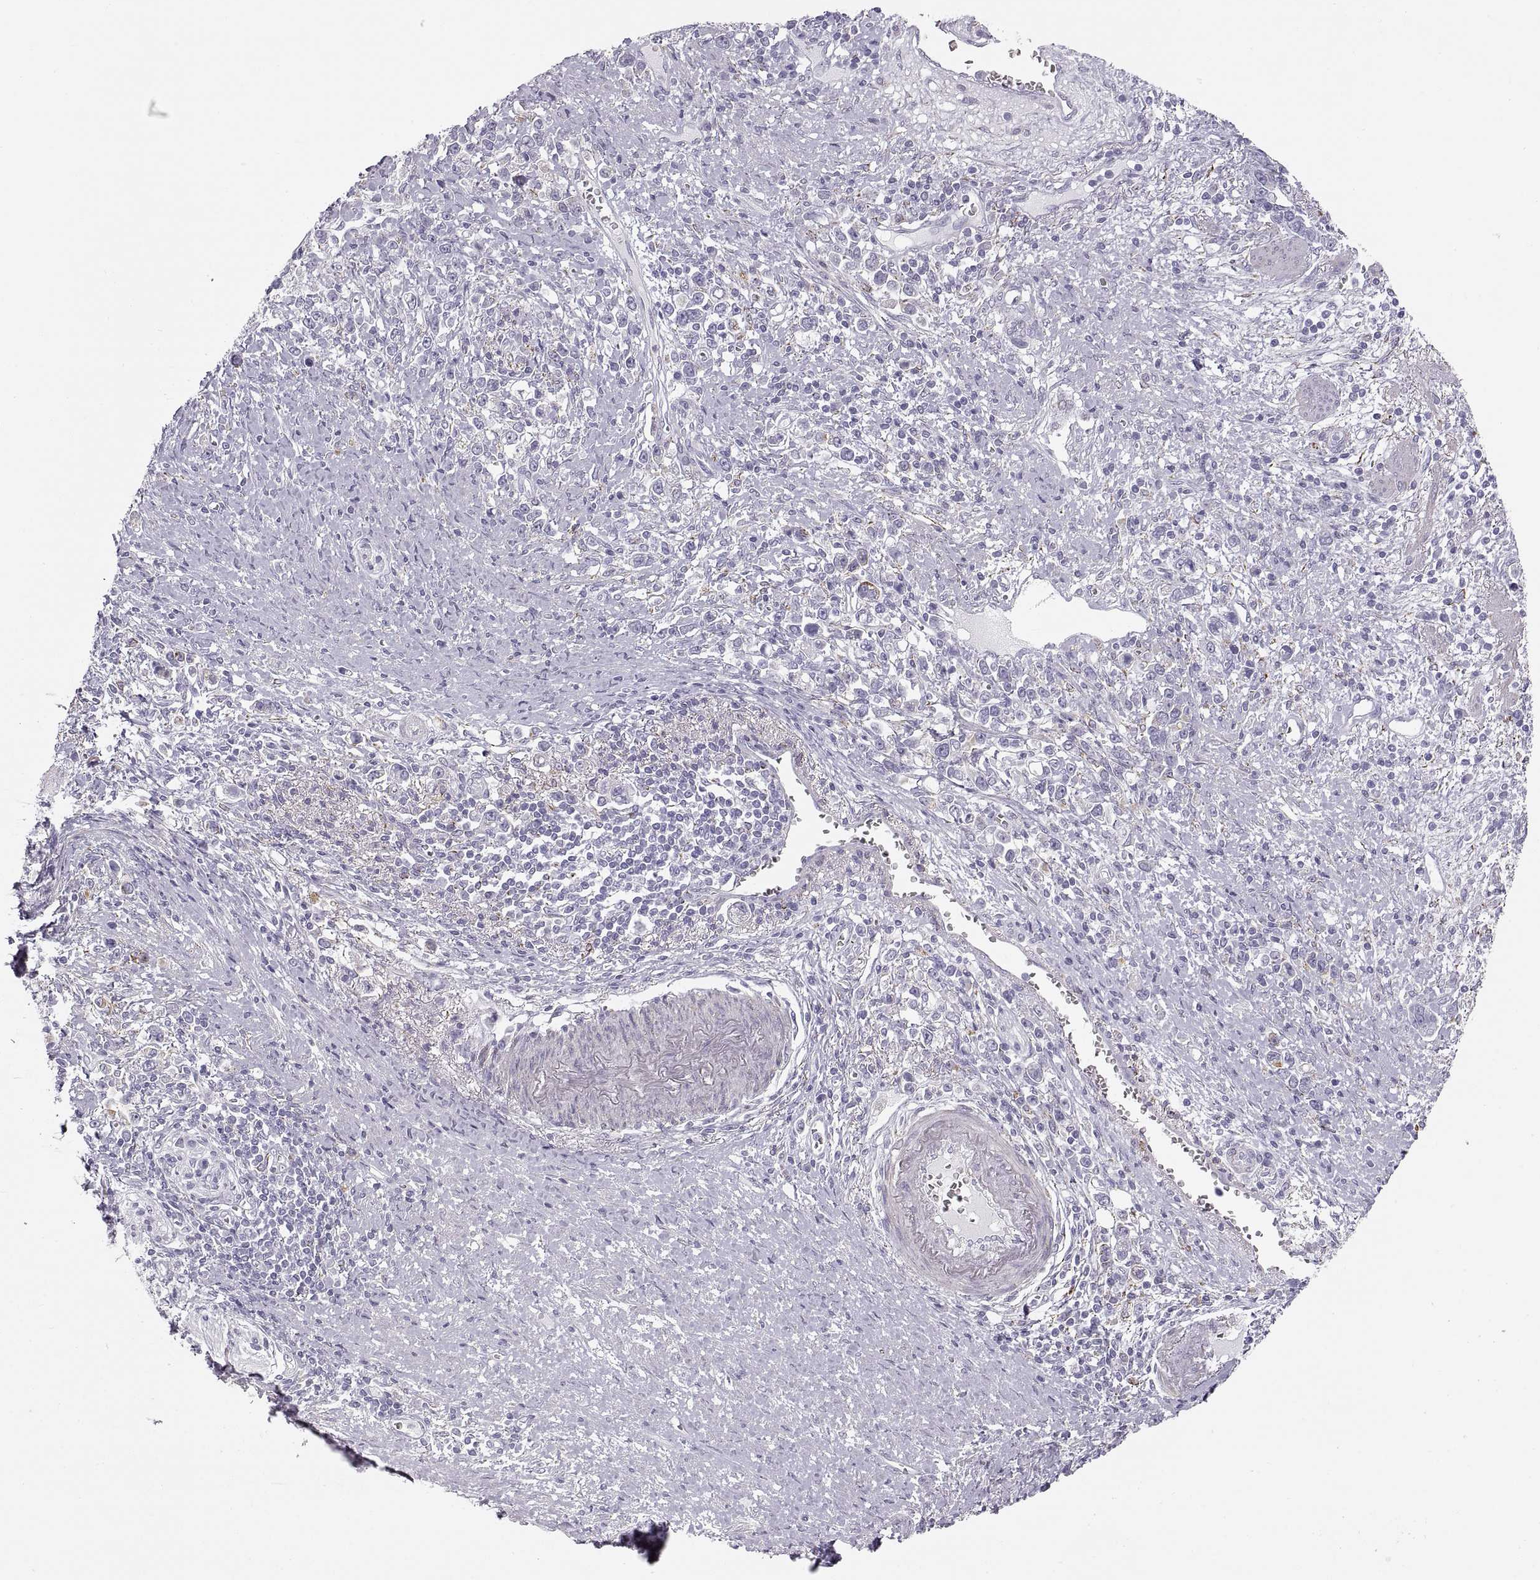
{"staining": {"intensity": "negative", "quantity": "none", "location": "none"}, "tissue": "stomach cancer", "cell_type": "Tumor cells", "image_type": "cancer", "snomed": [{"axis": "morphology", "description": "Adenocarcinoma, NOS"}, {"axis": "topography", "description": "Stomach"}], "caption": "A high-resolution histopathology image shows immunohistochemistry (IHC) staining of stomach cancer, which exhibits no significant staining in tumor cells.", "gene": "COL9A3", "patient": {"sex": "male", "age": 63}}